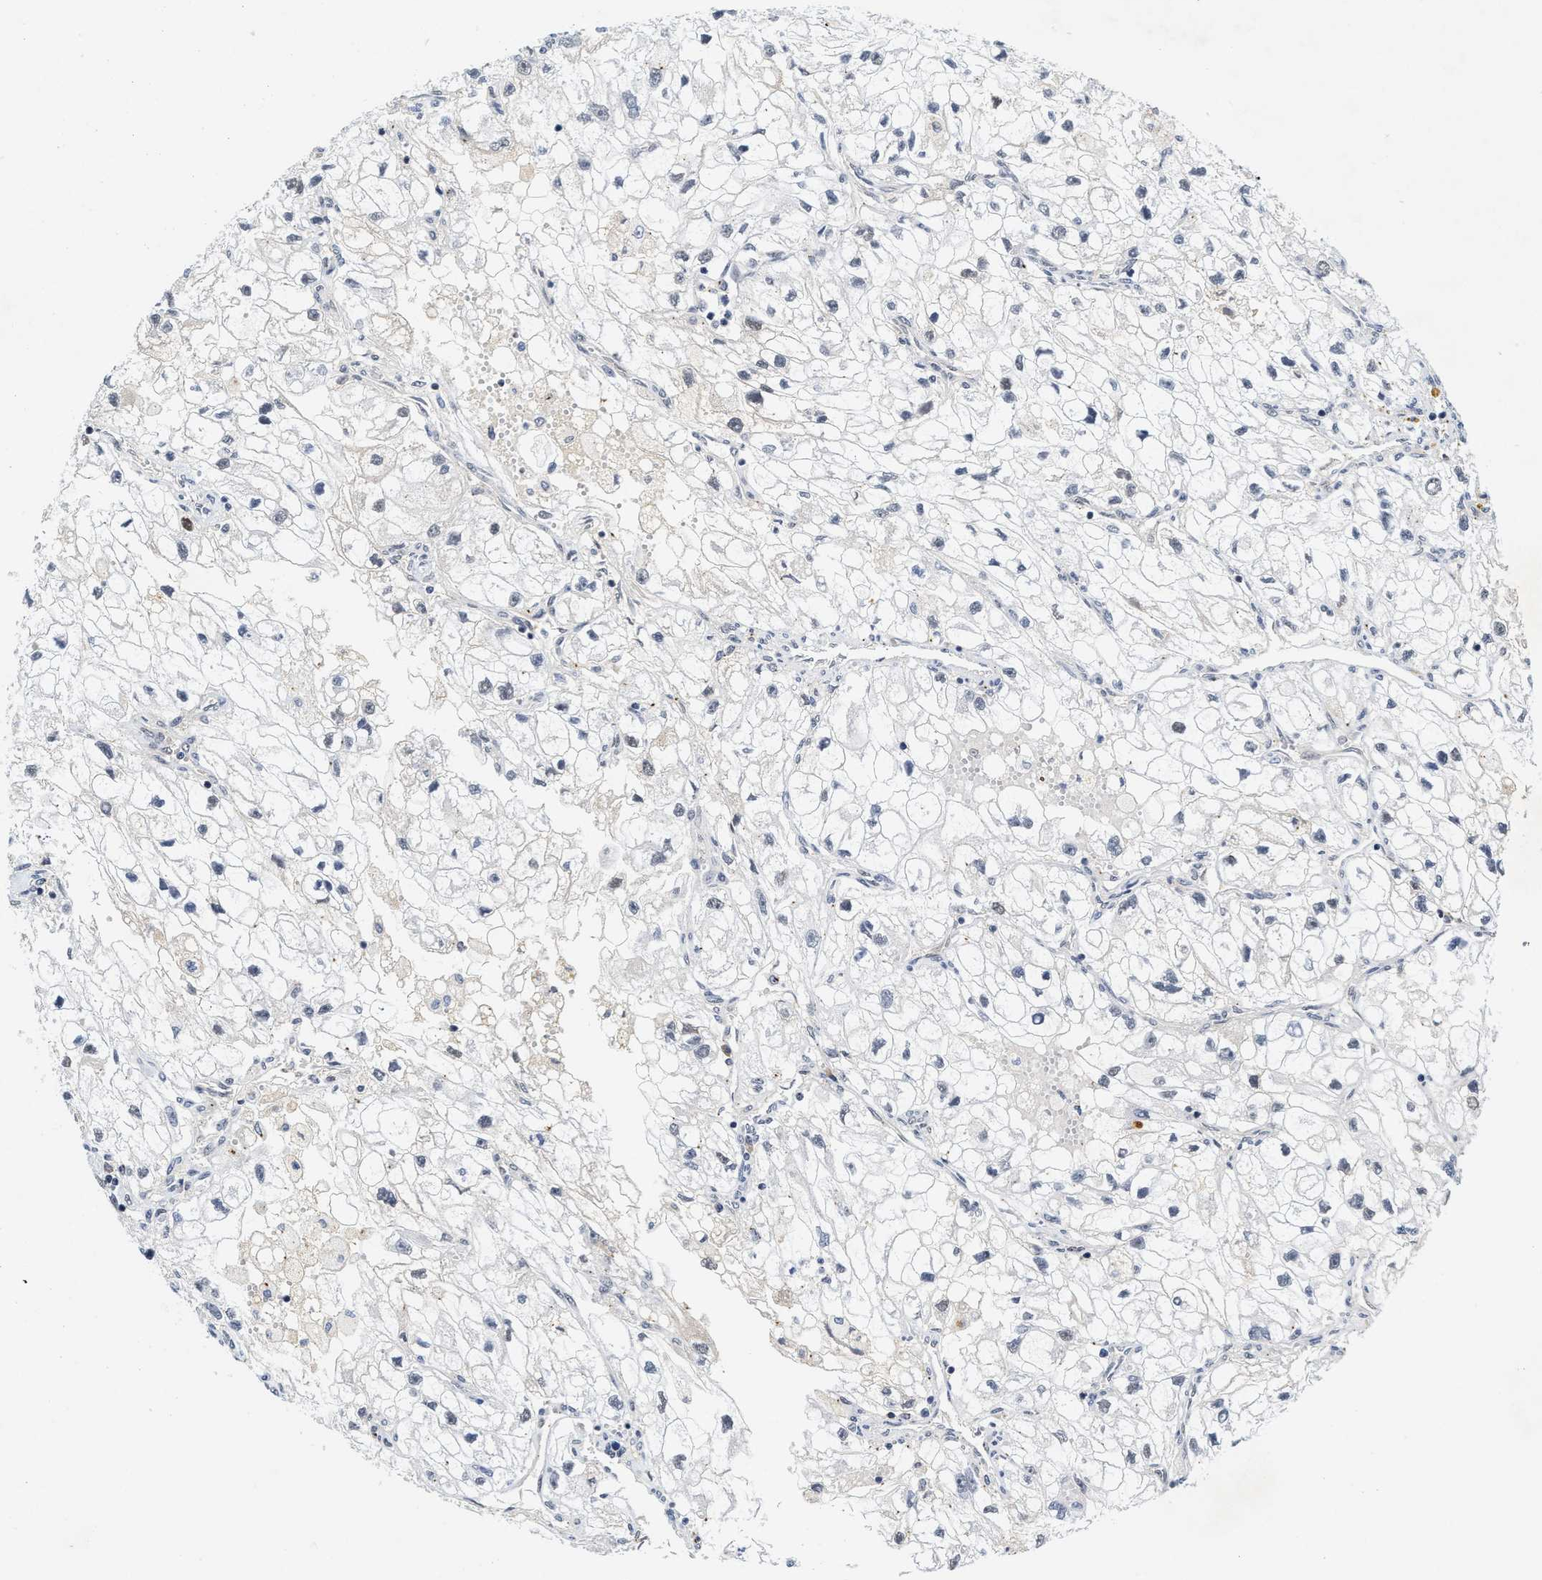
{"staining": {"intensity": "negative", "quantity": "none", "location": "none"}, "tissue": "renal cancer", "cell_type": "Tumor cells", "image_type": "cancer", "snomed": [{"axis": "morphology", "description": "Adenocarcinoma, NOS"}, {"axis": "topography", "description": "Kidney"}], "caption": "Protein analysis of adenocarcinoma (renal) reveals no significant positivity in tumor cells.", "gene": "INIP", "patient": {"sex": "female", "age": 70}}